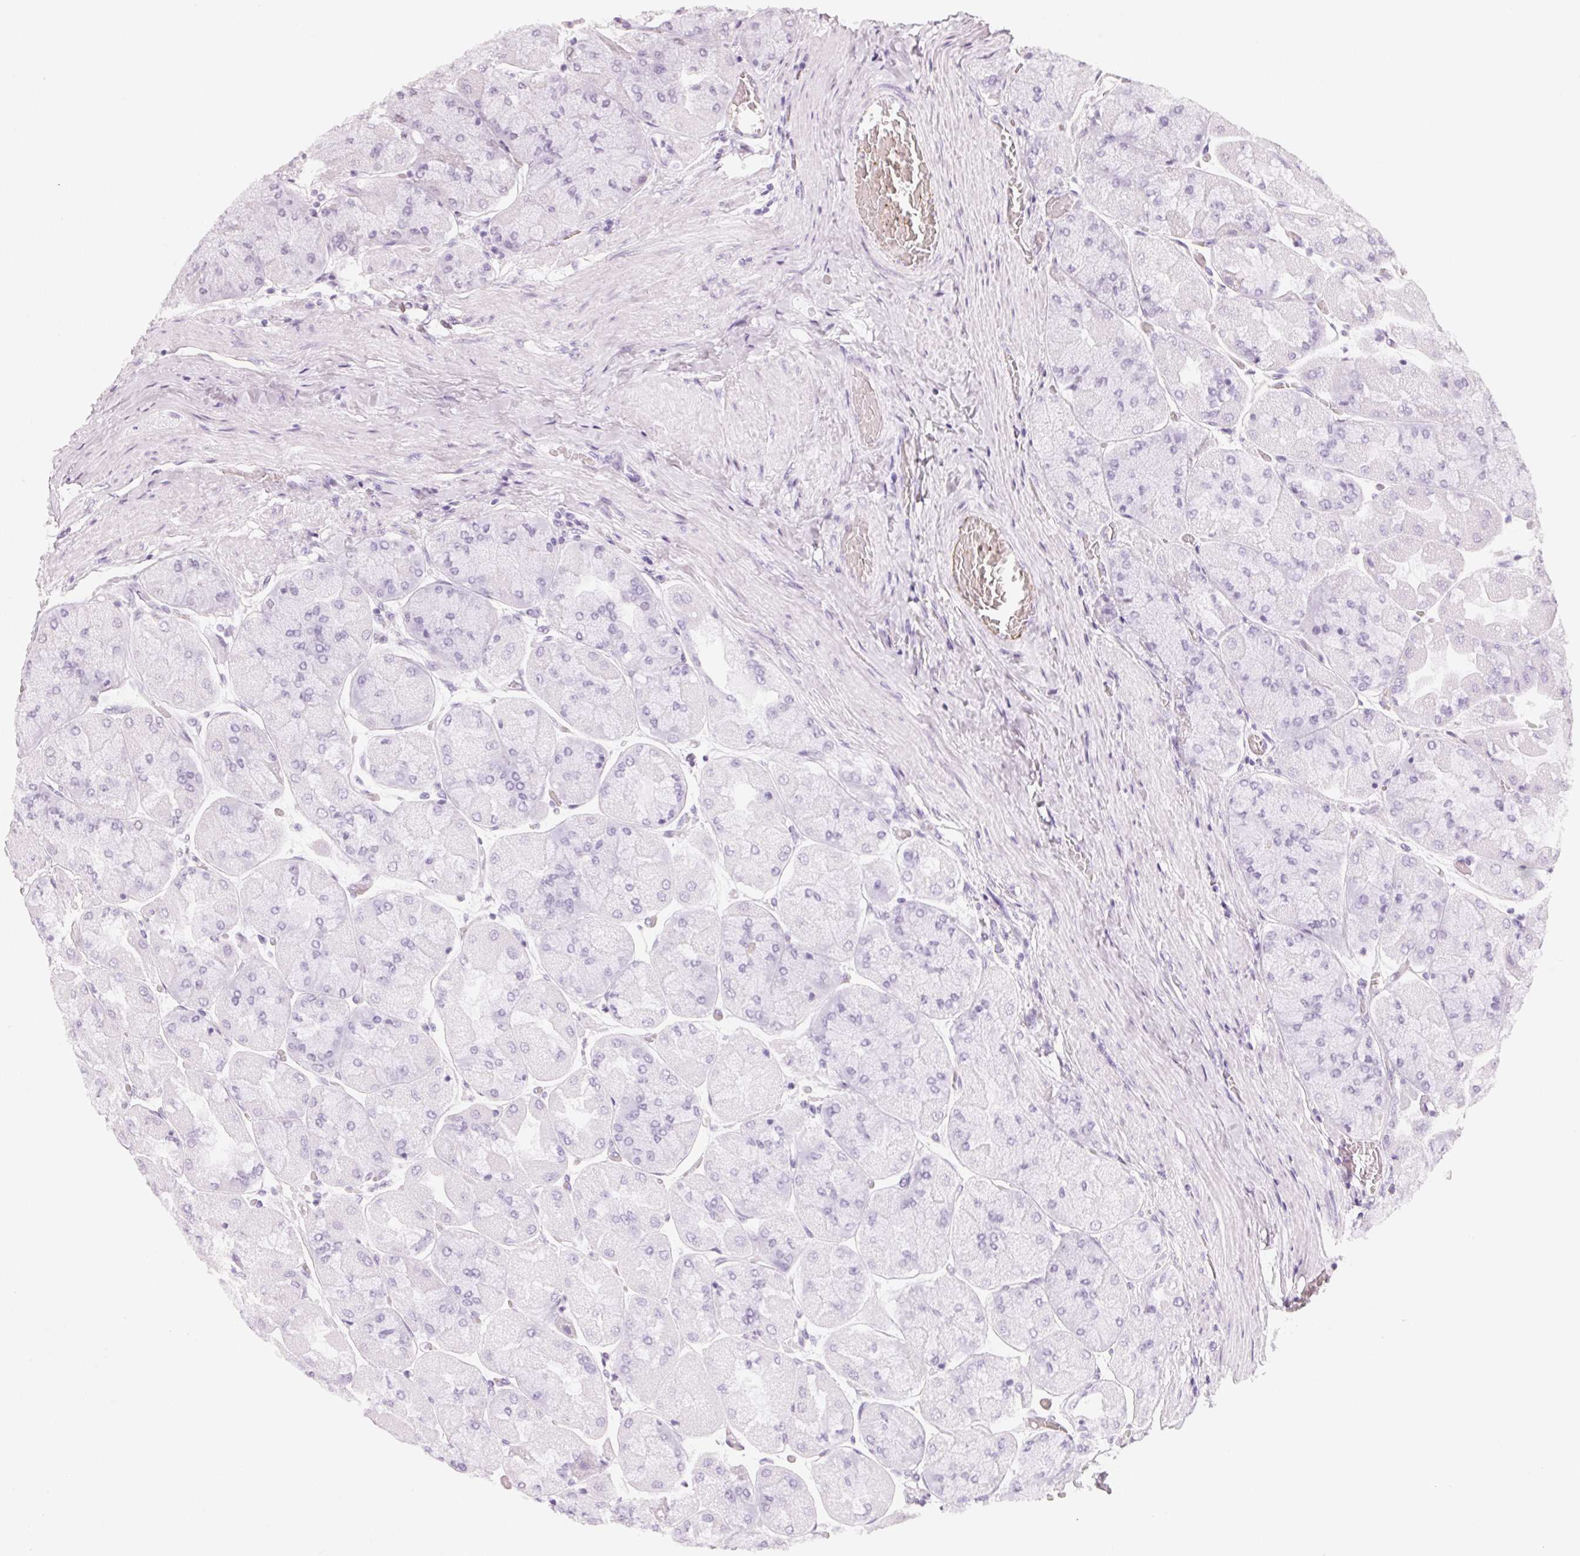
{"staining": {"intensity": "negative", "quantity": "none", "location": "none"}, "tissue": "stomach", "cell_type": "Glandular cells", "image_type": "normal", "snomed": [{"axis": "morphology", "description": "Normal tissue, NOS"}, {"axis": "topography", "description": "Stomach"}], "caption": "Protein analysis of normal stomach exhibits no significant staining in glandular cells.", "gene": "ARHGAP22", "patient": {"sex": "female", "age": 61}}